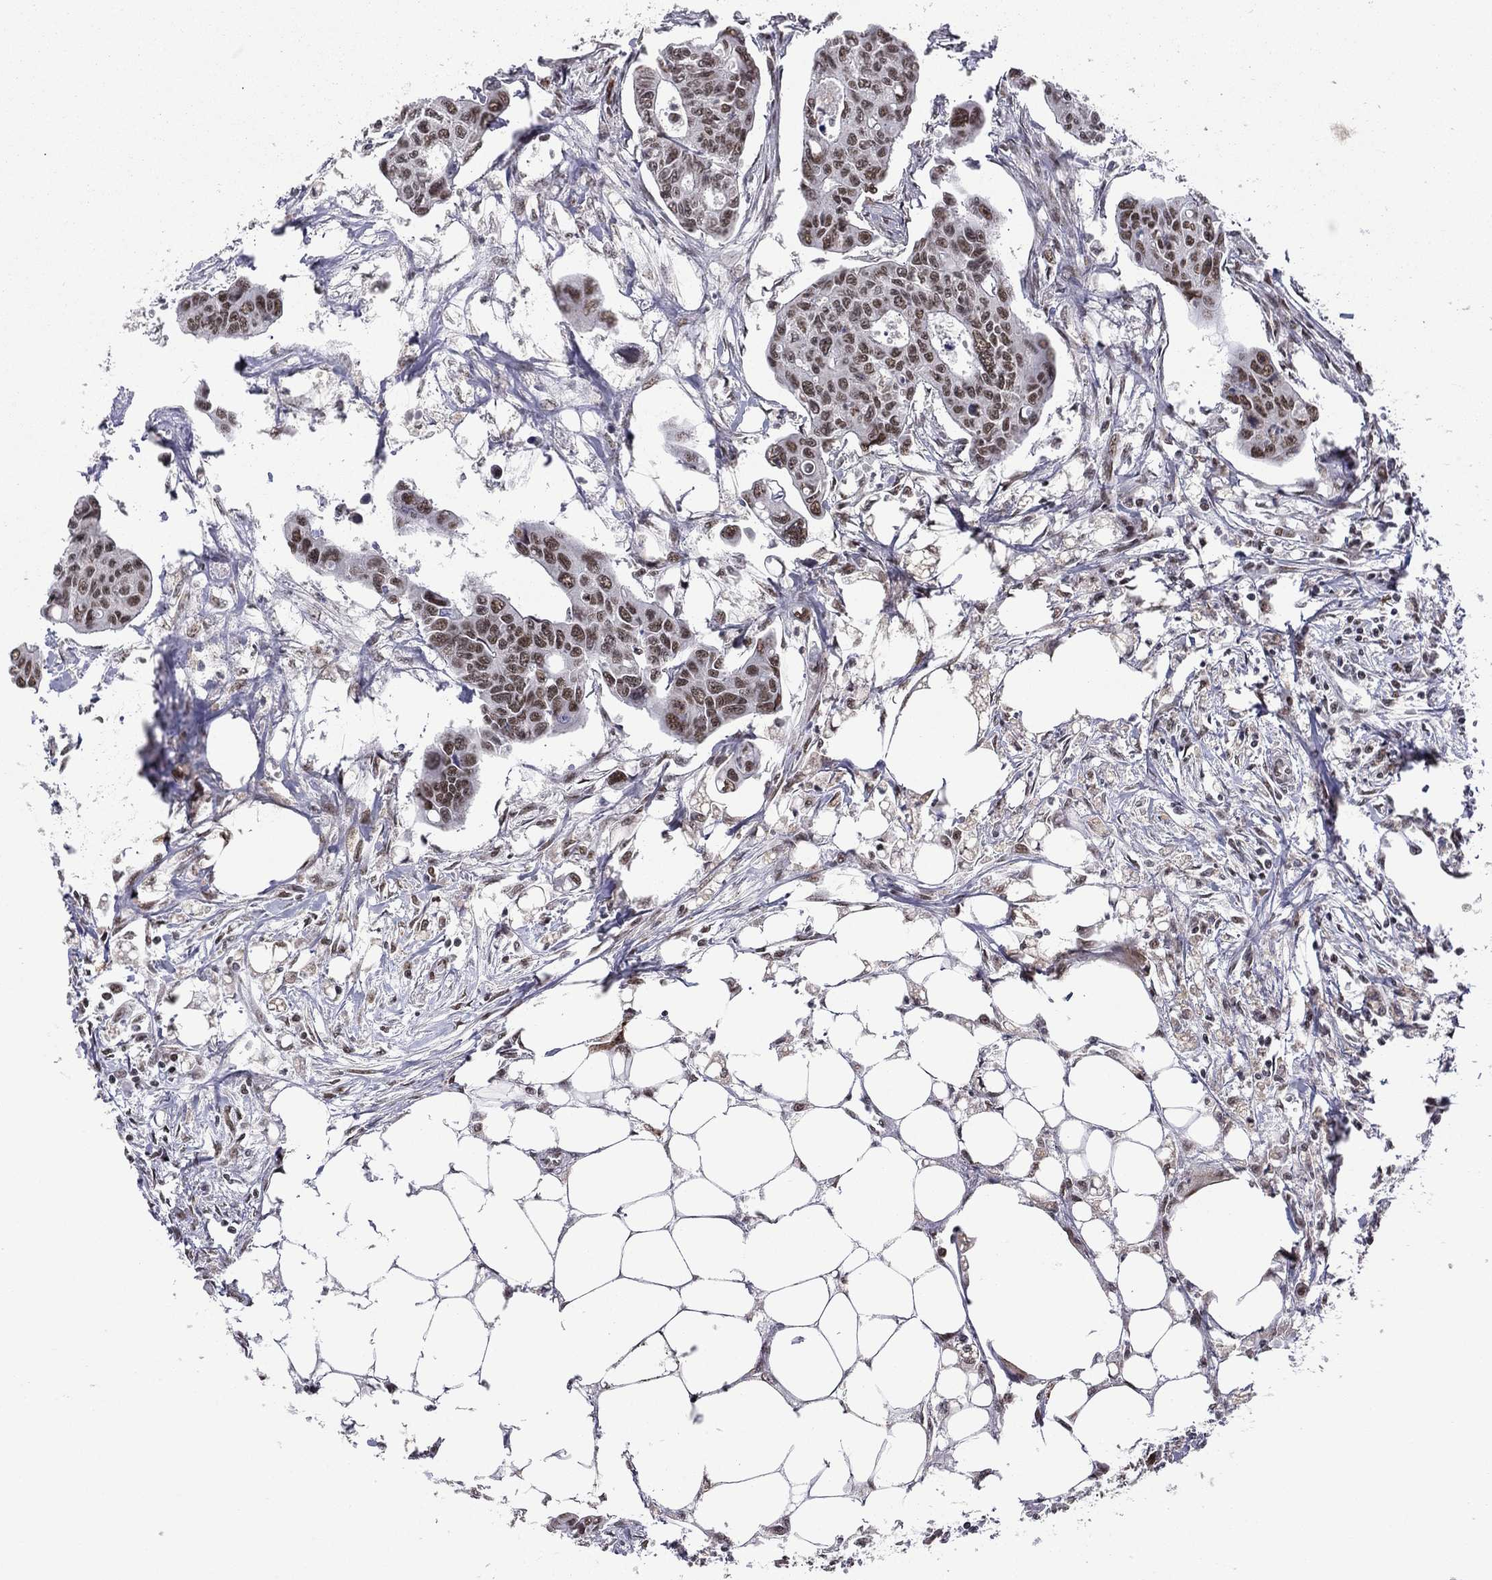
{"staining": {"intensity": "strong", "quantity": "25%-75%", "location": "nuclear"}, "tissue": "colorectal cancer", "cell_type": "Tumor cells", "image_type": "cancer", "snomed": [{"axis": "morphology", "description": "Adenocarcinoma, NOS"}, {"axis": "topography", "description": "Colon"}], "caption": "Protein staining of adenocarcinoma (colorectal) tissue exhibits strong nuclear staining in approximately 25%-75% of tumor cells.", "gene": "ETV5", "patient": {"sex": "male", "age": 70}}